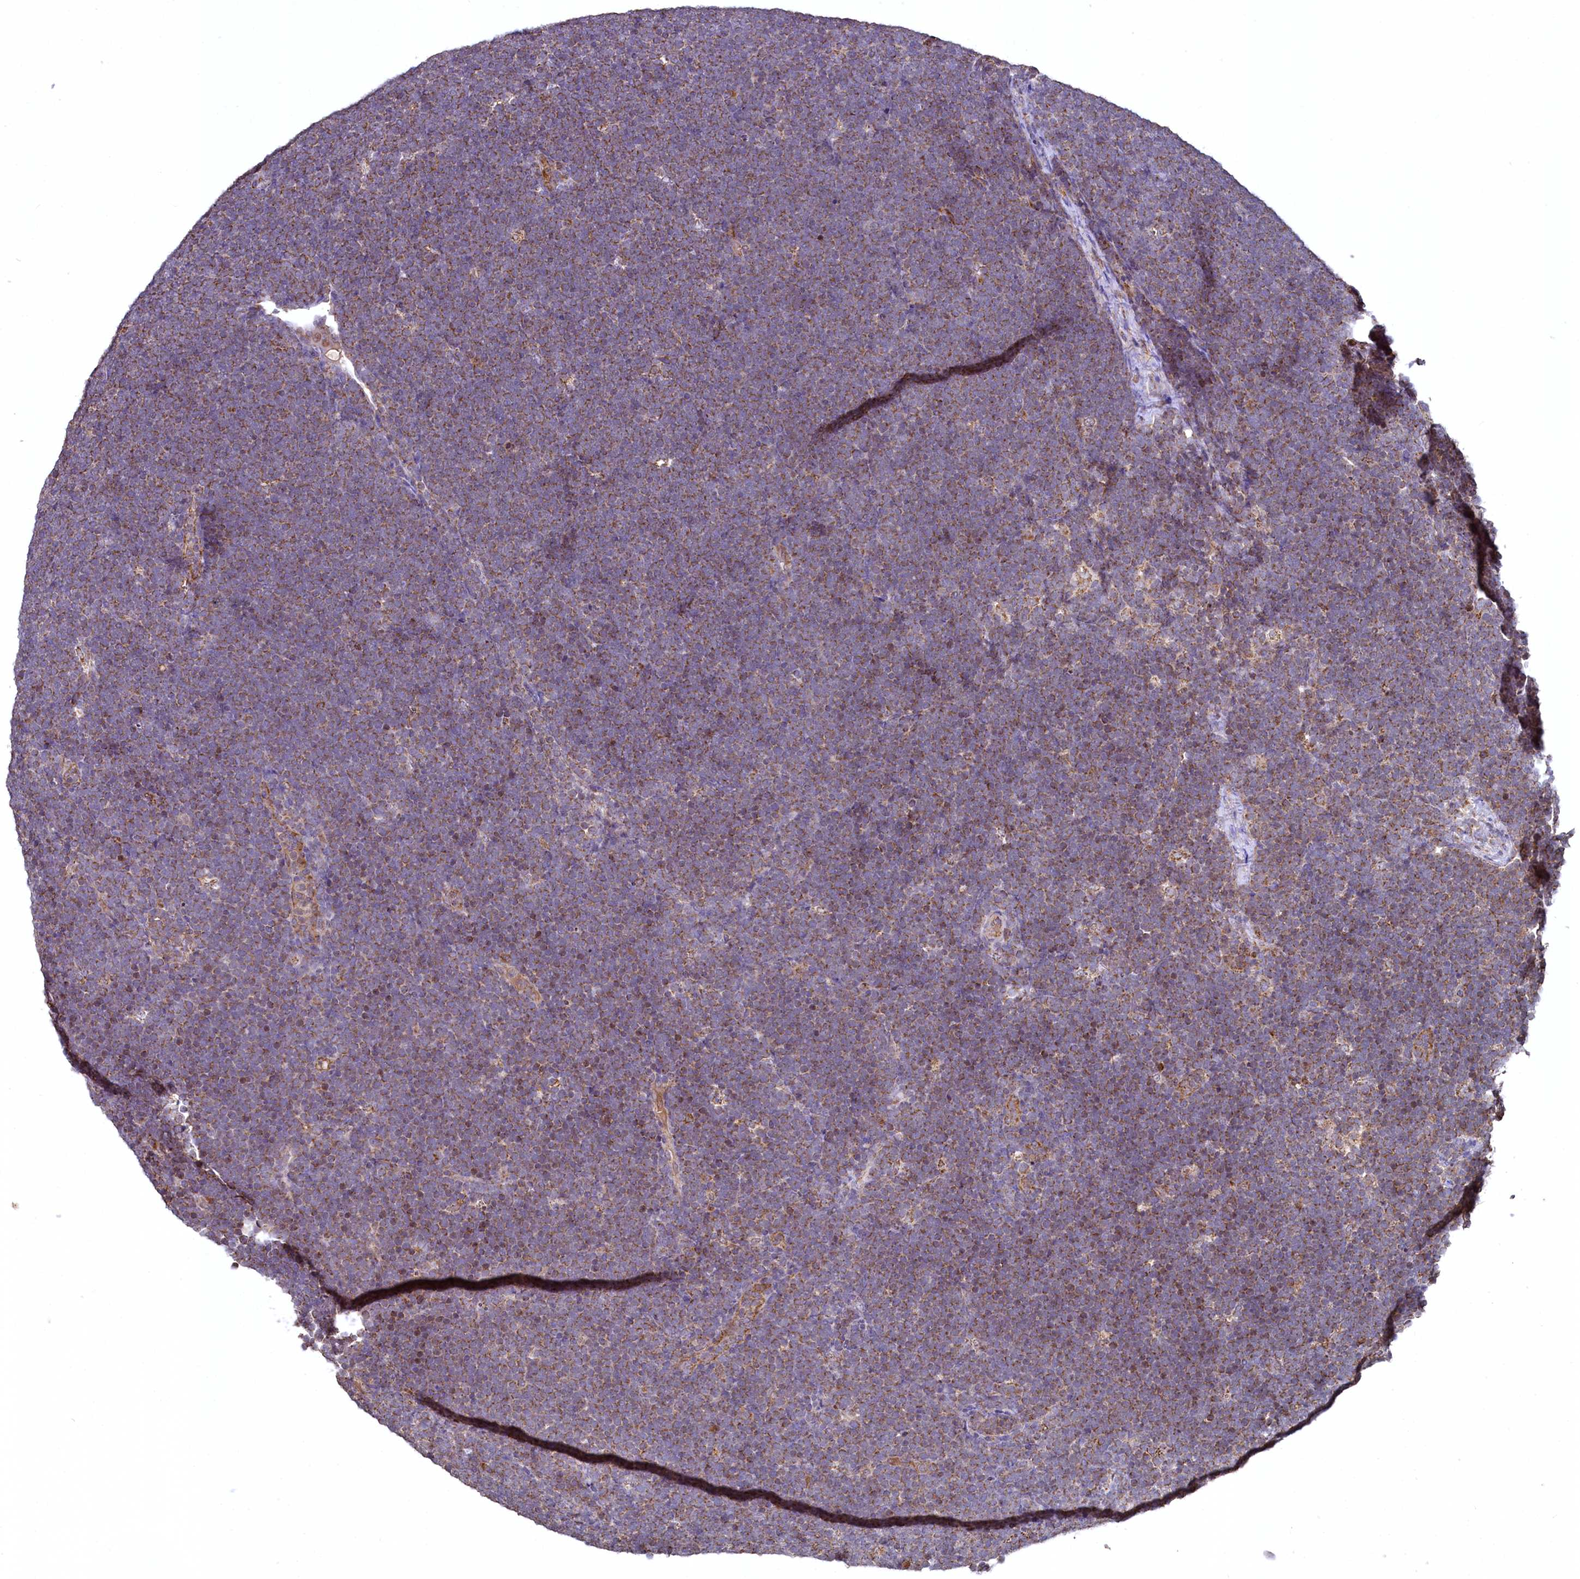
{"staining": {"intensity": "moderate", "quantity": ">75%", "location": "cytoplasmic/membranous"}, "tissue": "lymphoma", "cell_type": "Tumor cells", "image_type": "cancer", "snomed": [{"axis": "morphology", "description": "Malignant lymphoma, non-Hodgkin's type, High grade"}, {"axis": "topography", "description": "Lymph node"}], "caption": "High-grade malignant lymphoma, non-Hodgkin's type stained for a protein demonstrates moderate cytoplasmic/membranous positivity in tumor cells.", "gene": "METTL4", "patient": {"sex": "male", "age": 13}}